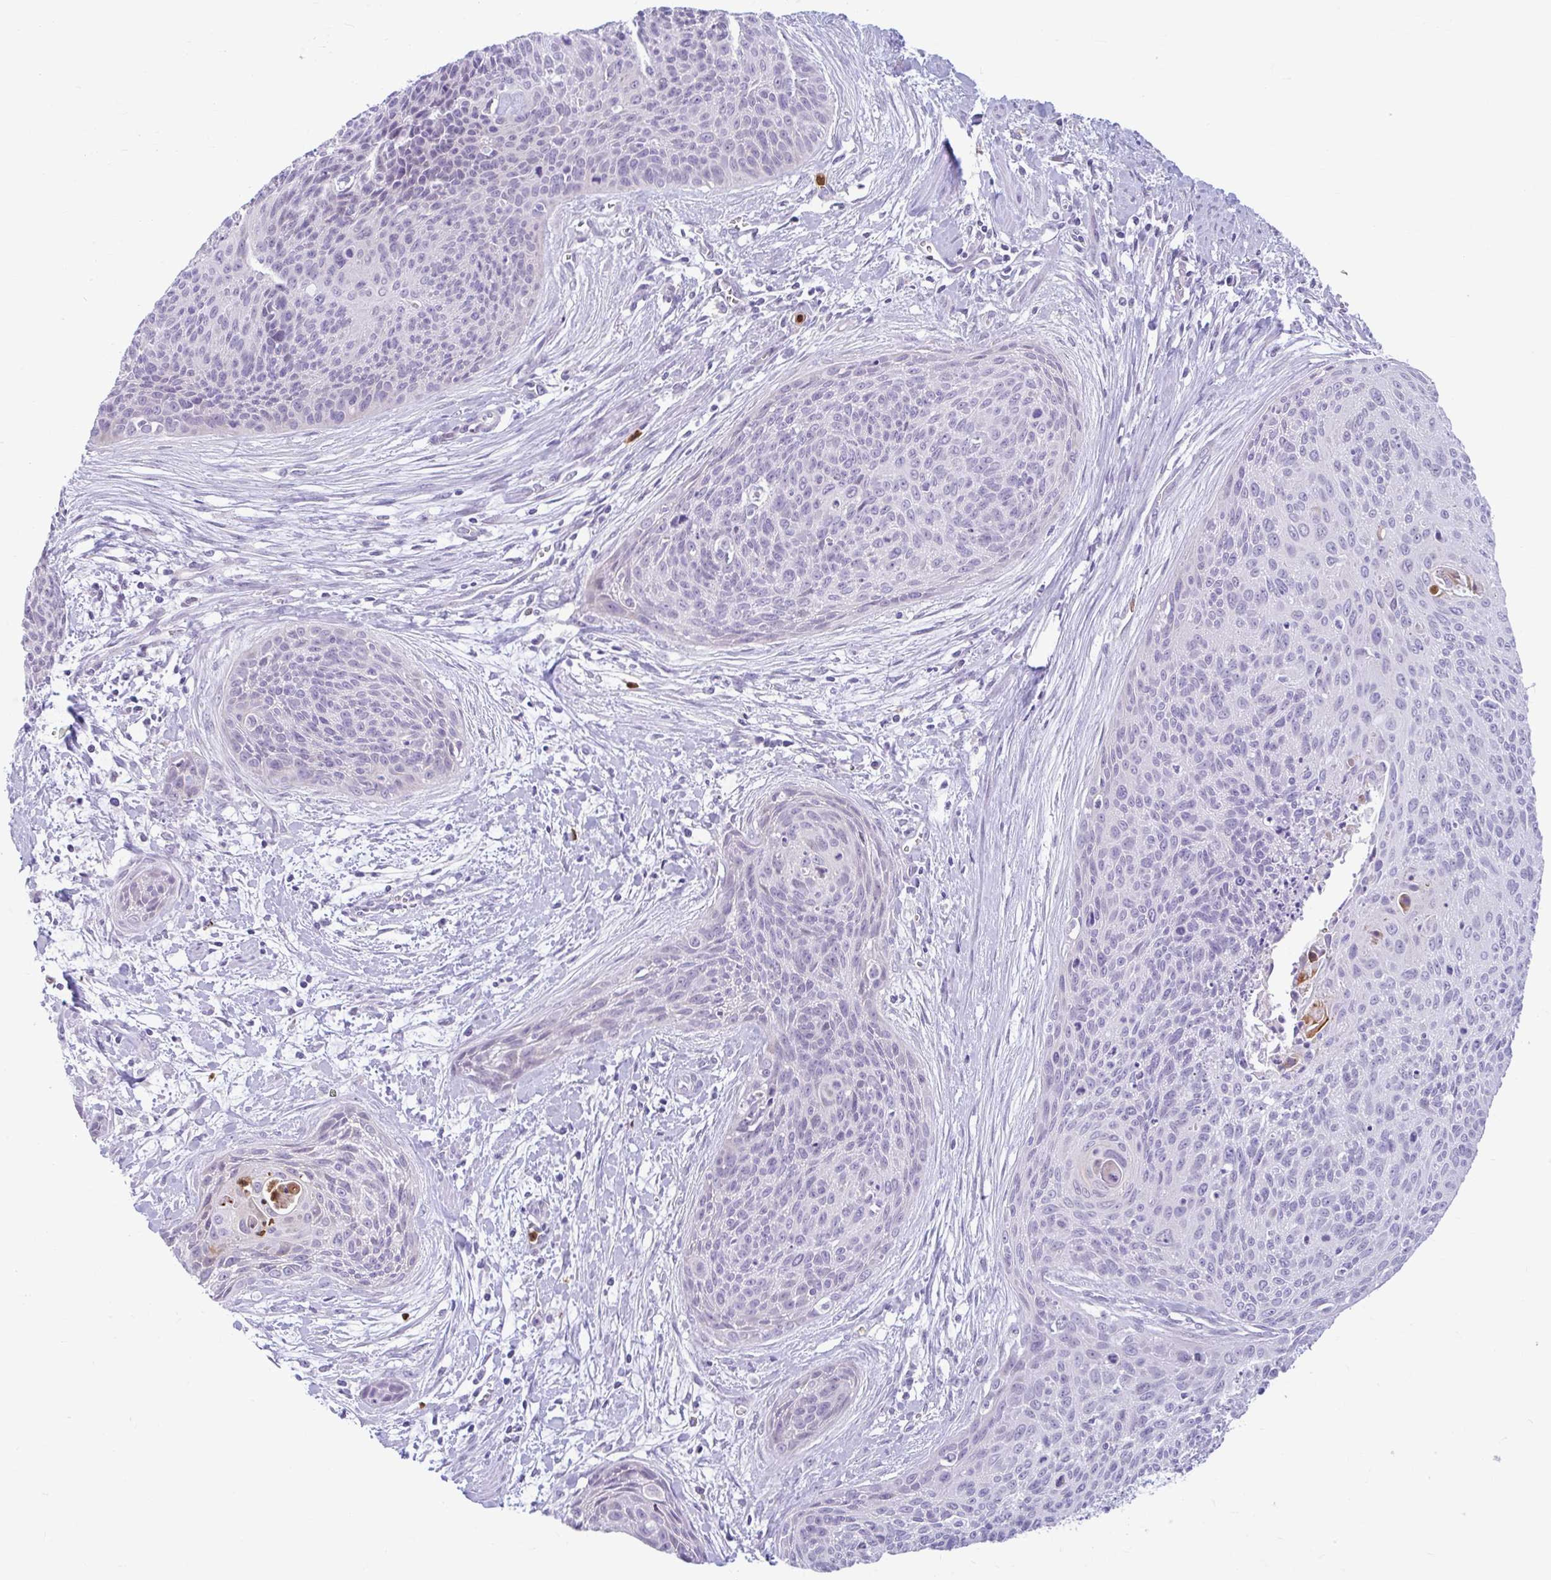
{"staining": {"intensity": "negative", "quantity": "none", "location": "none"}, "tissue": "cervical cancer", "cell_type": "Tumor cells", "image_type": "cancer", "snomed": [{"axis": "morphology", "description": "Squamous cell carcinoma, NOS"}, {"axis": "topography", "description": "Cervix"}], "caption": "Immunohistochemical staining of human cervical squamous cell carcinoma displays no significant positivity in tumor cells. (DAB (3,3'-diaminobenzidine) immunohistochemistry visualized using brightfield microscopy, high magnification).", "gene": "CEP120", "patient": {"sex": "female", "age": 55}}